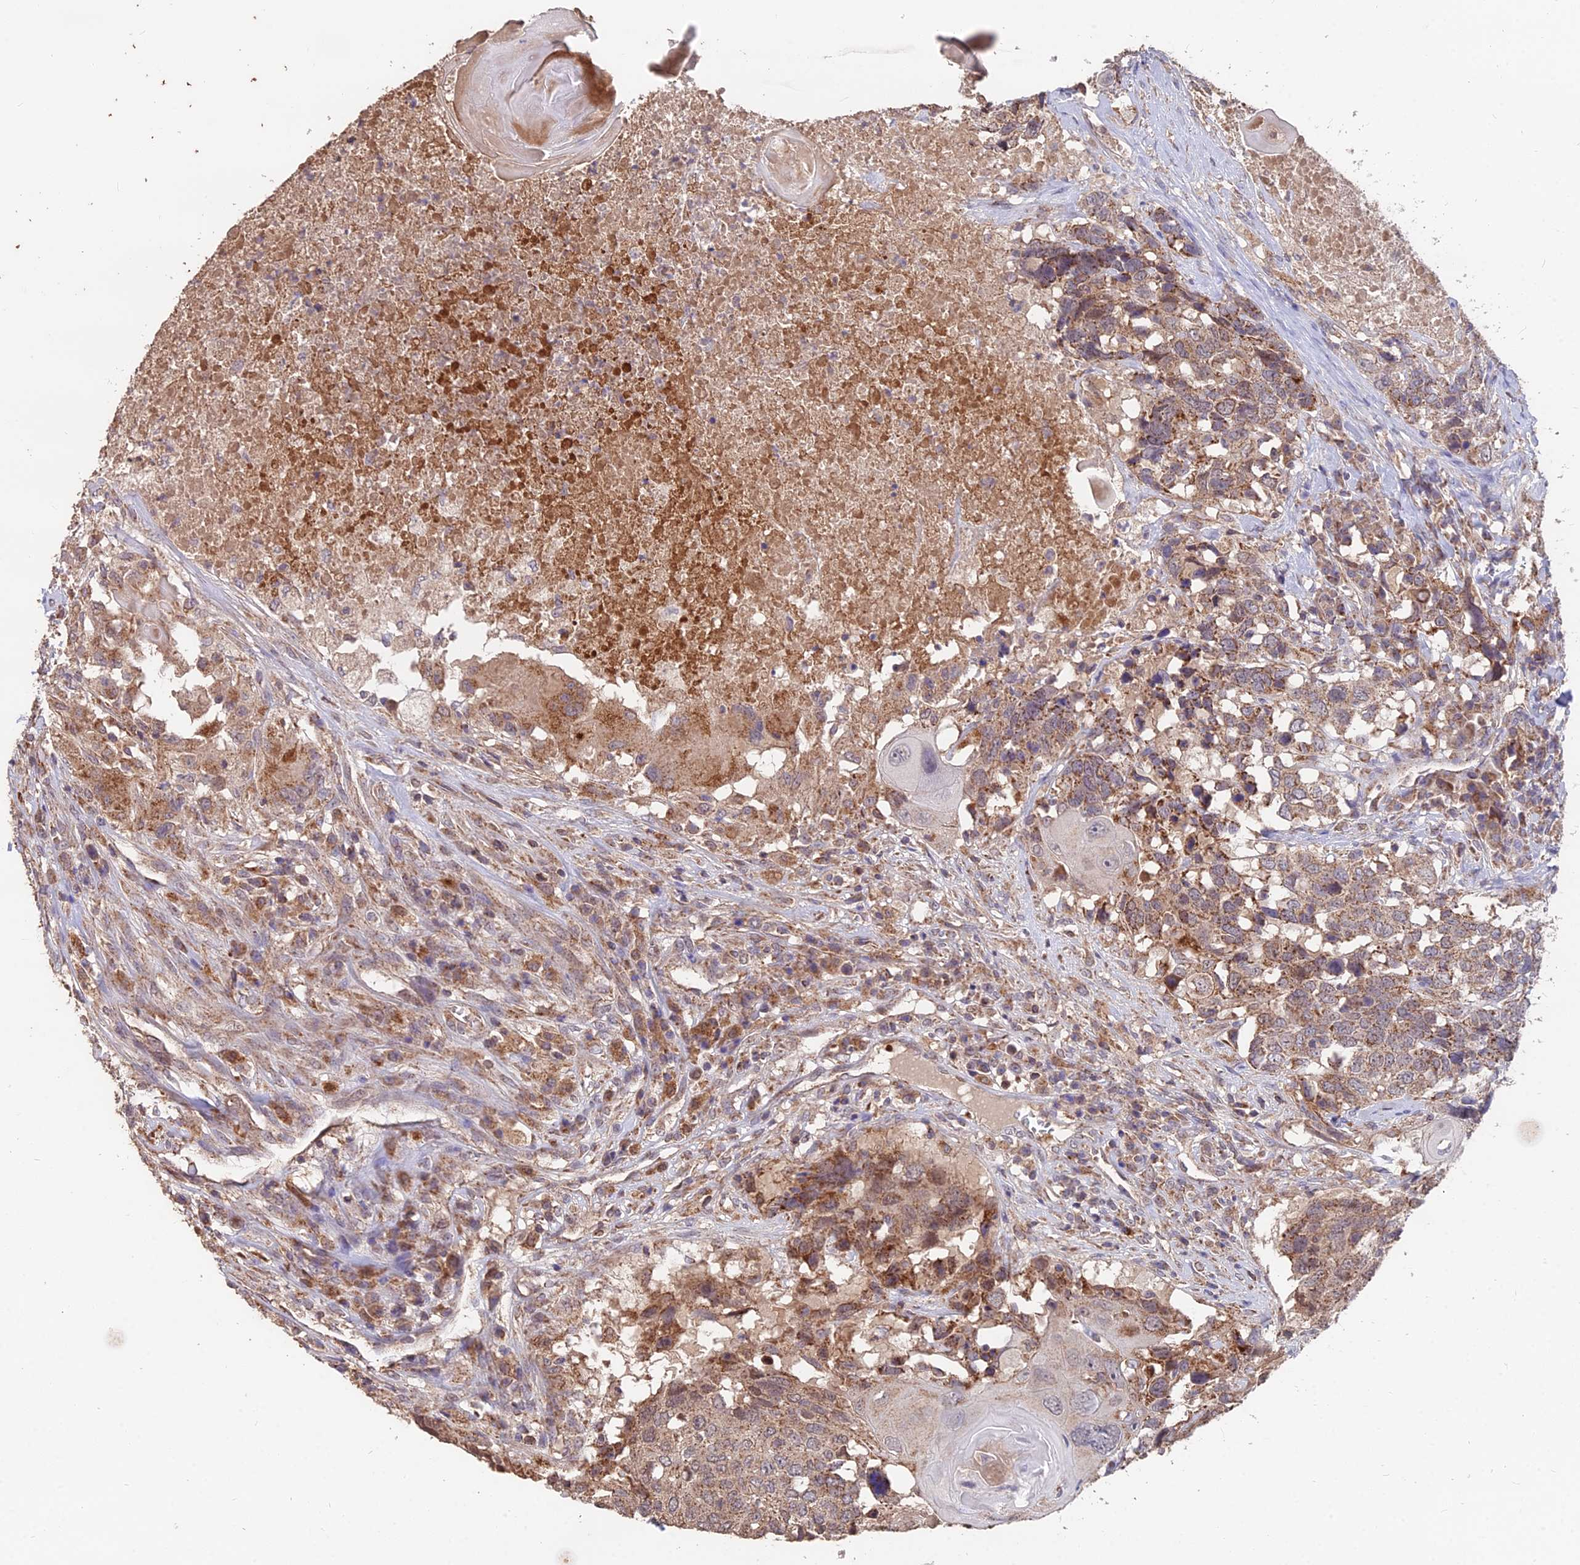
{"staining": {"intensity": "moderate", "quantity": "25%-75%", "location": "cytoplasmic/membranous"}, "tissue": "head and neck cancer", "cell_type": "Tumor cells", "image_type": "cancer", "snomed": [{"axis": "morphology", "description": "Squamous cell carcinoma, NOS"}, {"axis": "topography", "description": "Head-Neck"}], "caption": "About 25%-75% of tumor cells in head and neck squamous cell carcinoma exhibit moderate cytoplasmic/membranous protein expression as visualized by brown immunohistochemical staining.", "gene": "IFT22", "patient": {"sex": "male", "age": 66}}